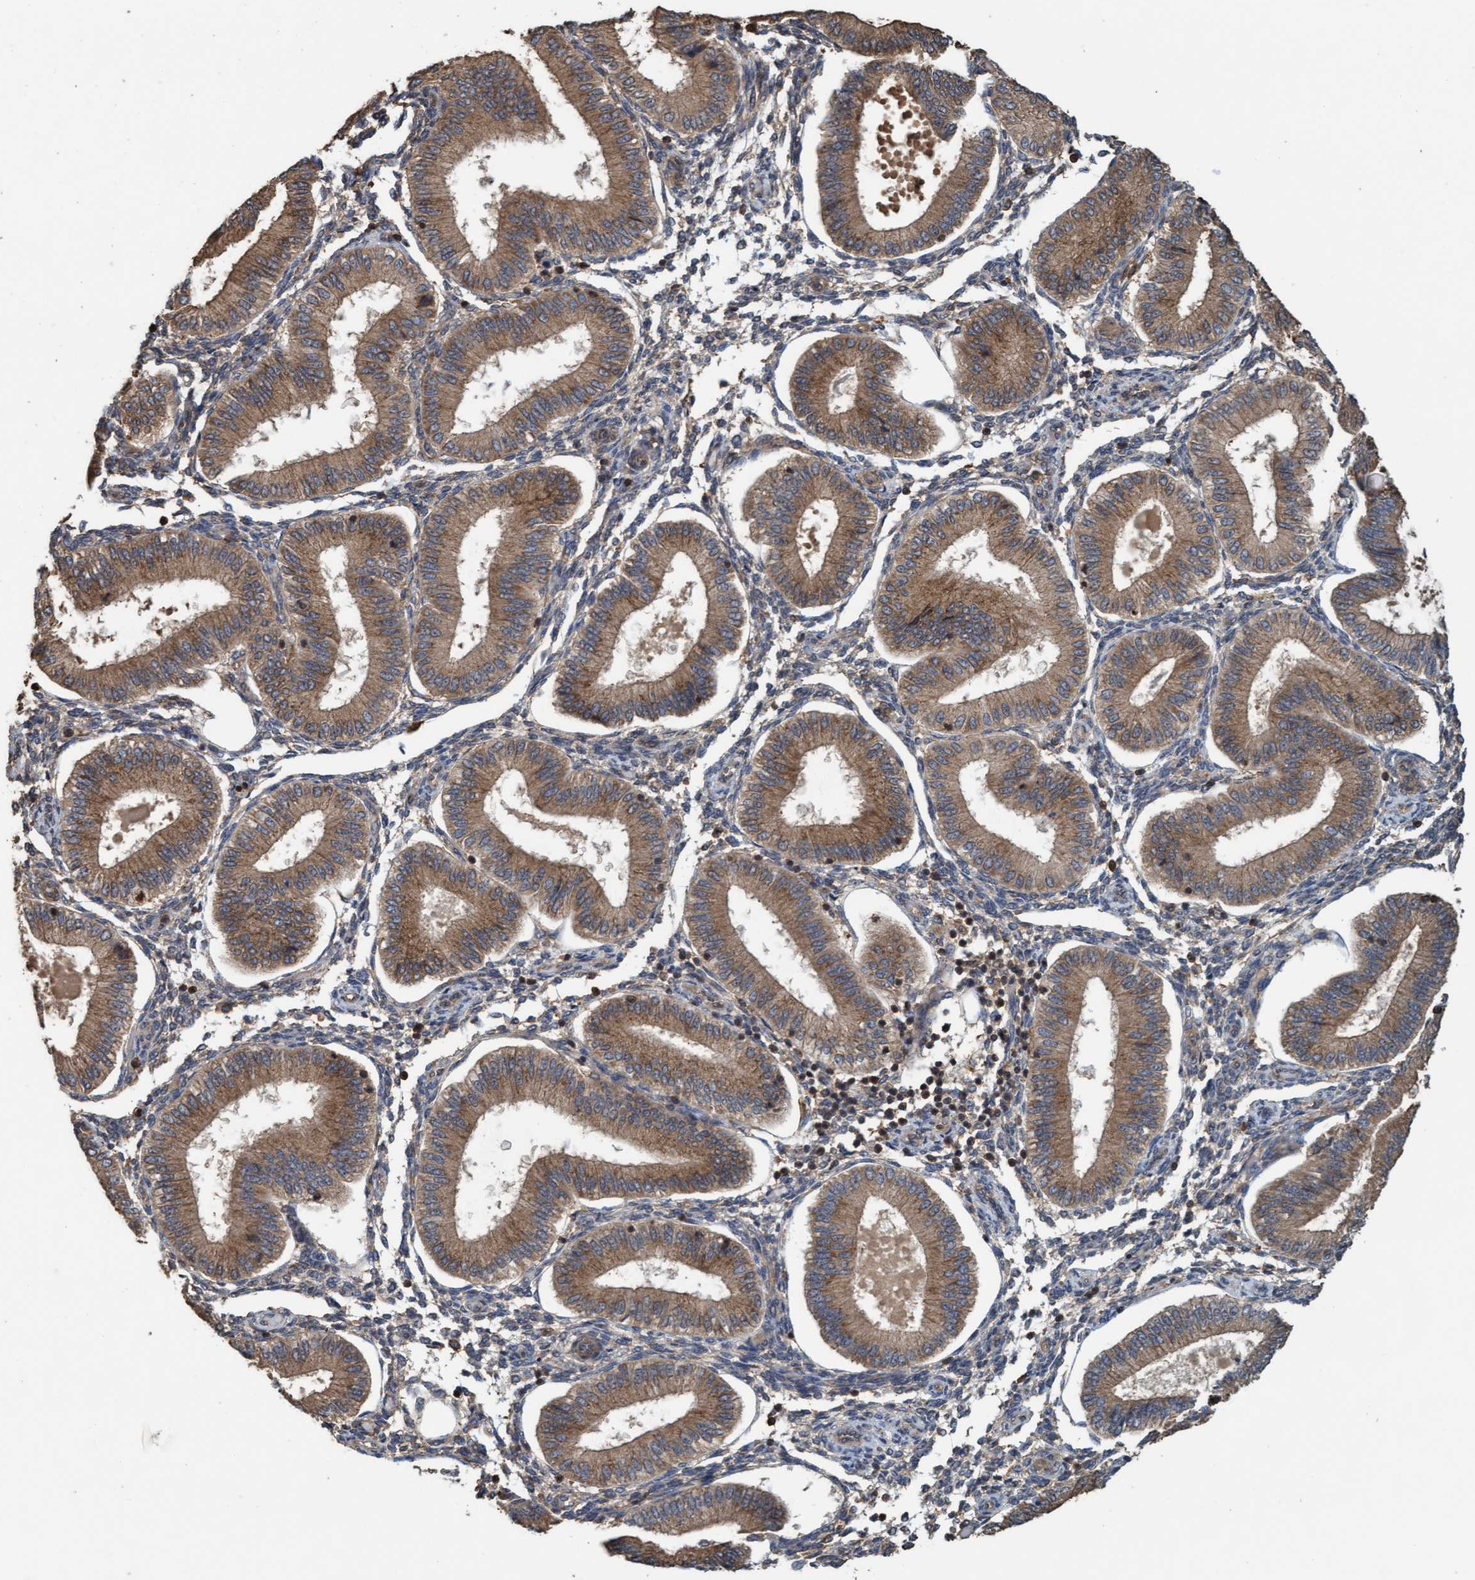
{"staining": {"intensity": "weak", "quantity": "25%-75%", "location": "cytoplasmic/membranous"}, "tissue": "endometrium", "cell_type": "Cells in endometrial stroma", "image_type": "normal", "snomed": [{"axis": "morphology", "description": "Normal tissue, NOS"}, {"axis": "topography", "description": "Endometrium"}], "caption": "Weak cytoplasmic/membranous staining for a protein is present in approximately 25%-75% of cells in endometrial stroma of unremarkable endometrium using immunohistochemistry.", "gene": "FXR2", "patient": {"sex": "female", "age": 39}}